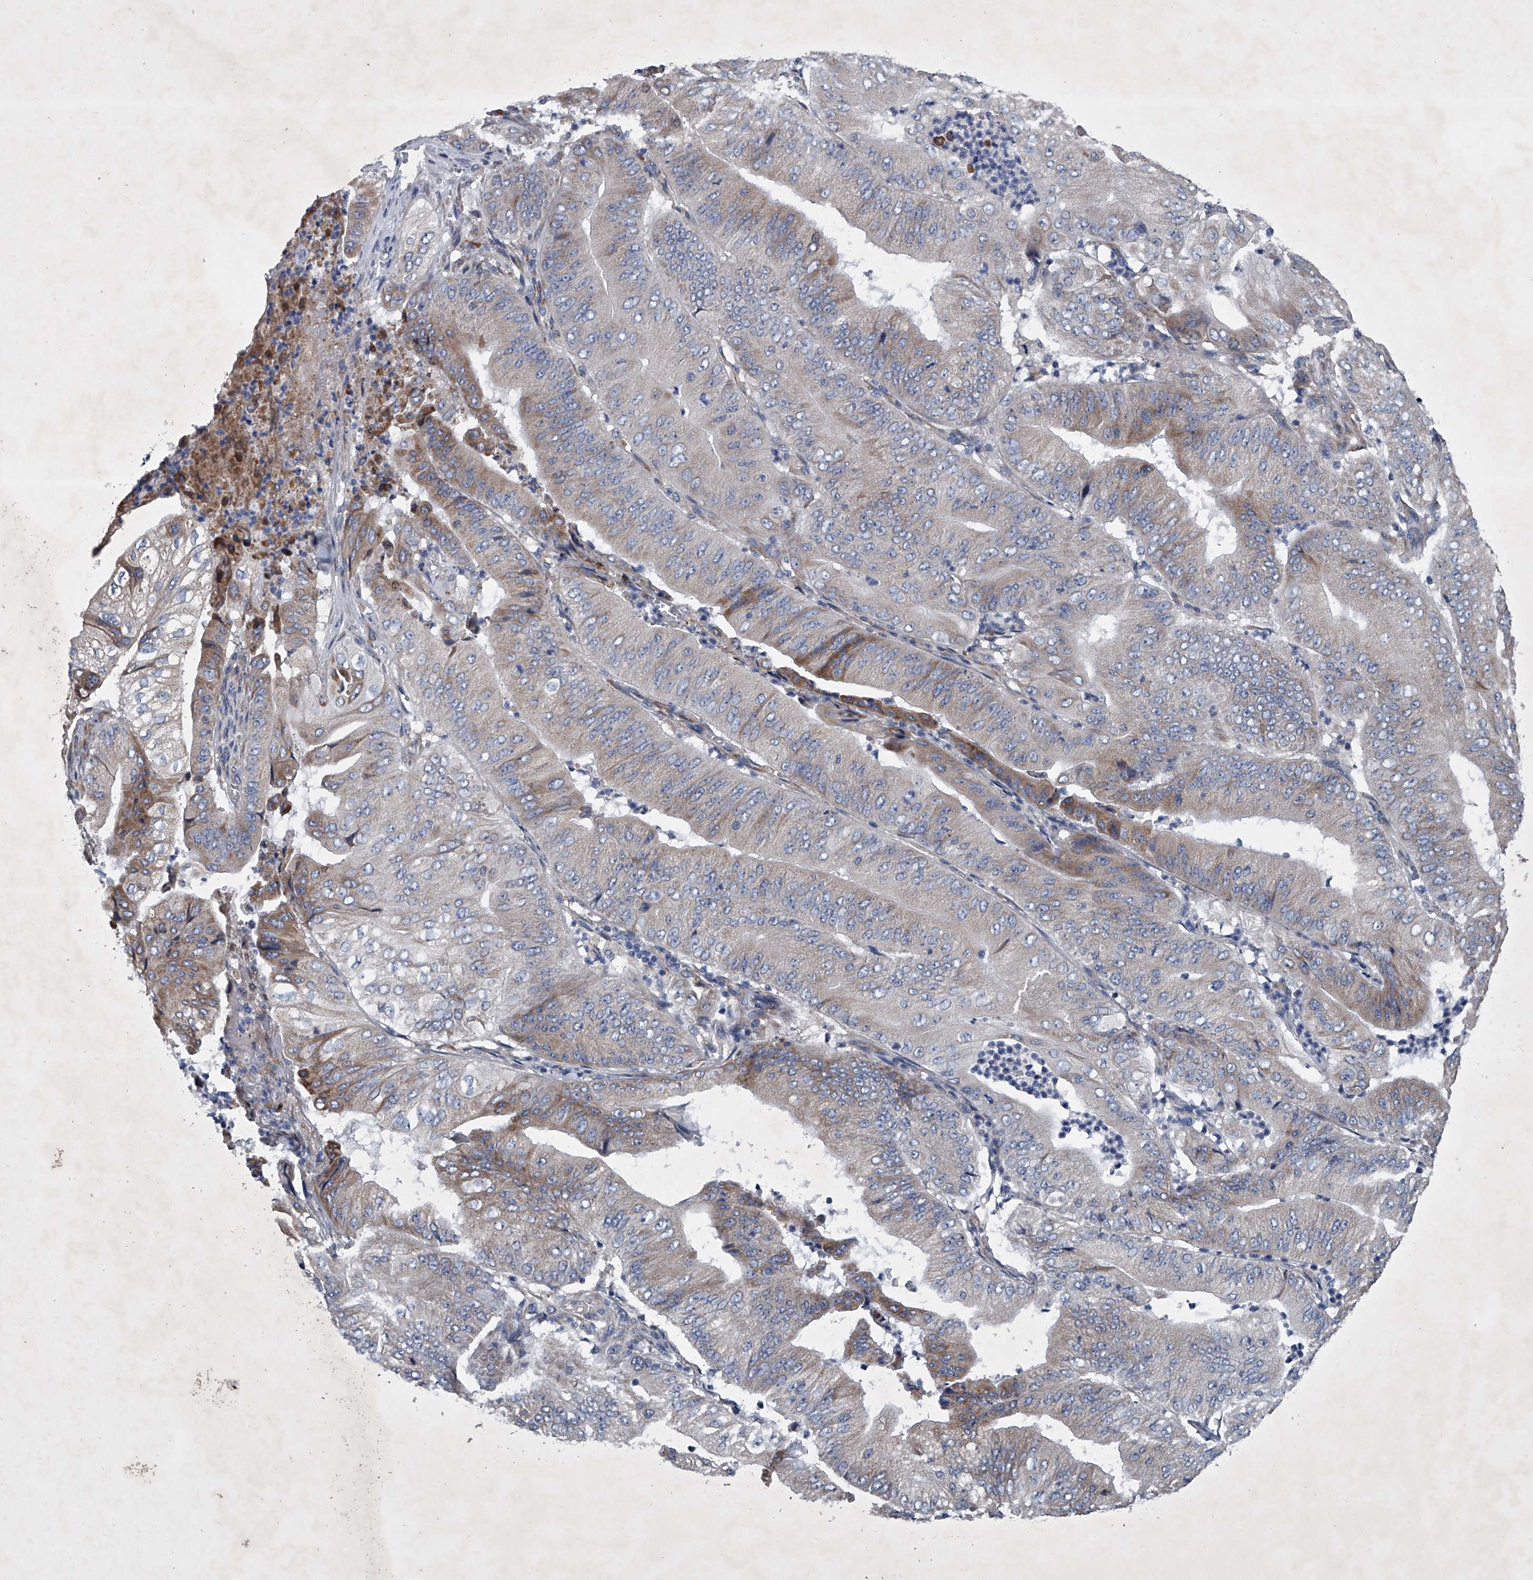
{"staining": {"intensity": "moderate", "quantity": "<25%", "location": "cytoplasmic/membranous"}, "tissue": "pancreatic cancer", "cell_type": "Tumor cells", "image_type": "cancer", "snomed": [{"axis": "morphology", "description": "Adenocarcinoma, NOS"}, {"axis": "topography", "description": "Pancreas"}], "caption": "Tumor cells reveal low levels of moderate cytoplasmic/membranous positivity in approximately <25% of cells in pancreatic adenocarcinoma. The staining was performed using DAB to visualize the protein expression in brown, while the nuclei were stained in blue with hematoxylin (Magnification: 20x).", "gene": "ABCG1", "patient": {"sex": "female", "age": 77}}